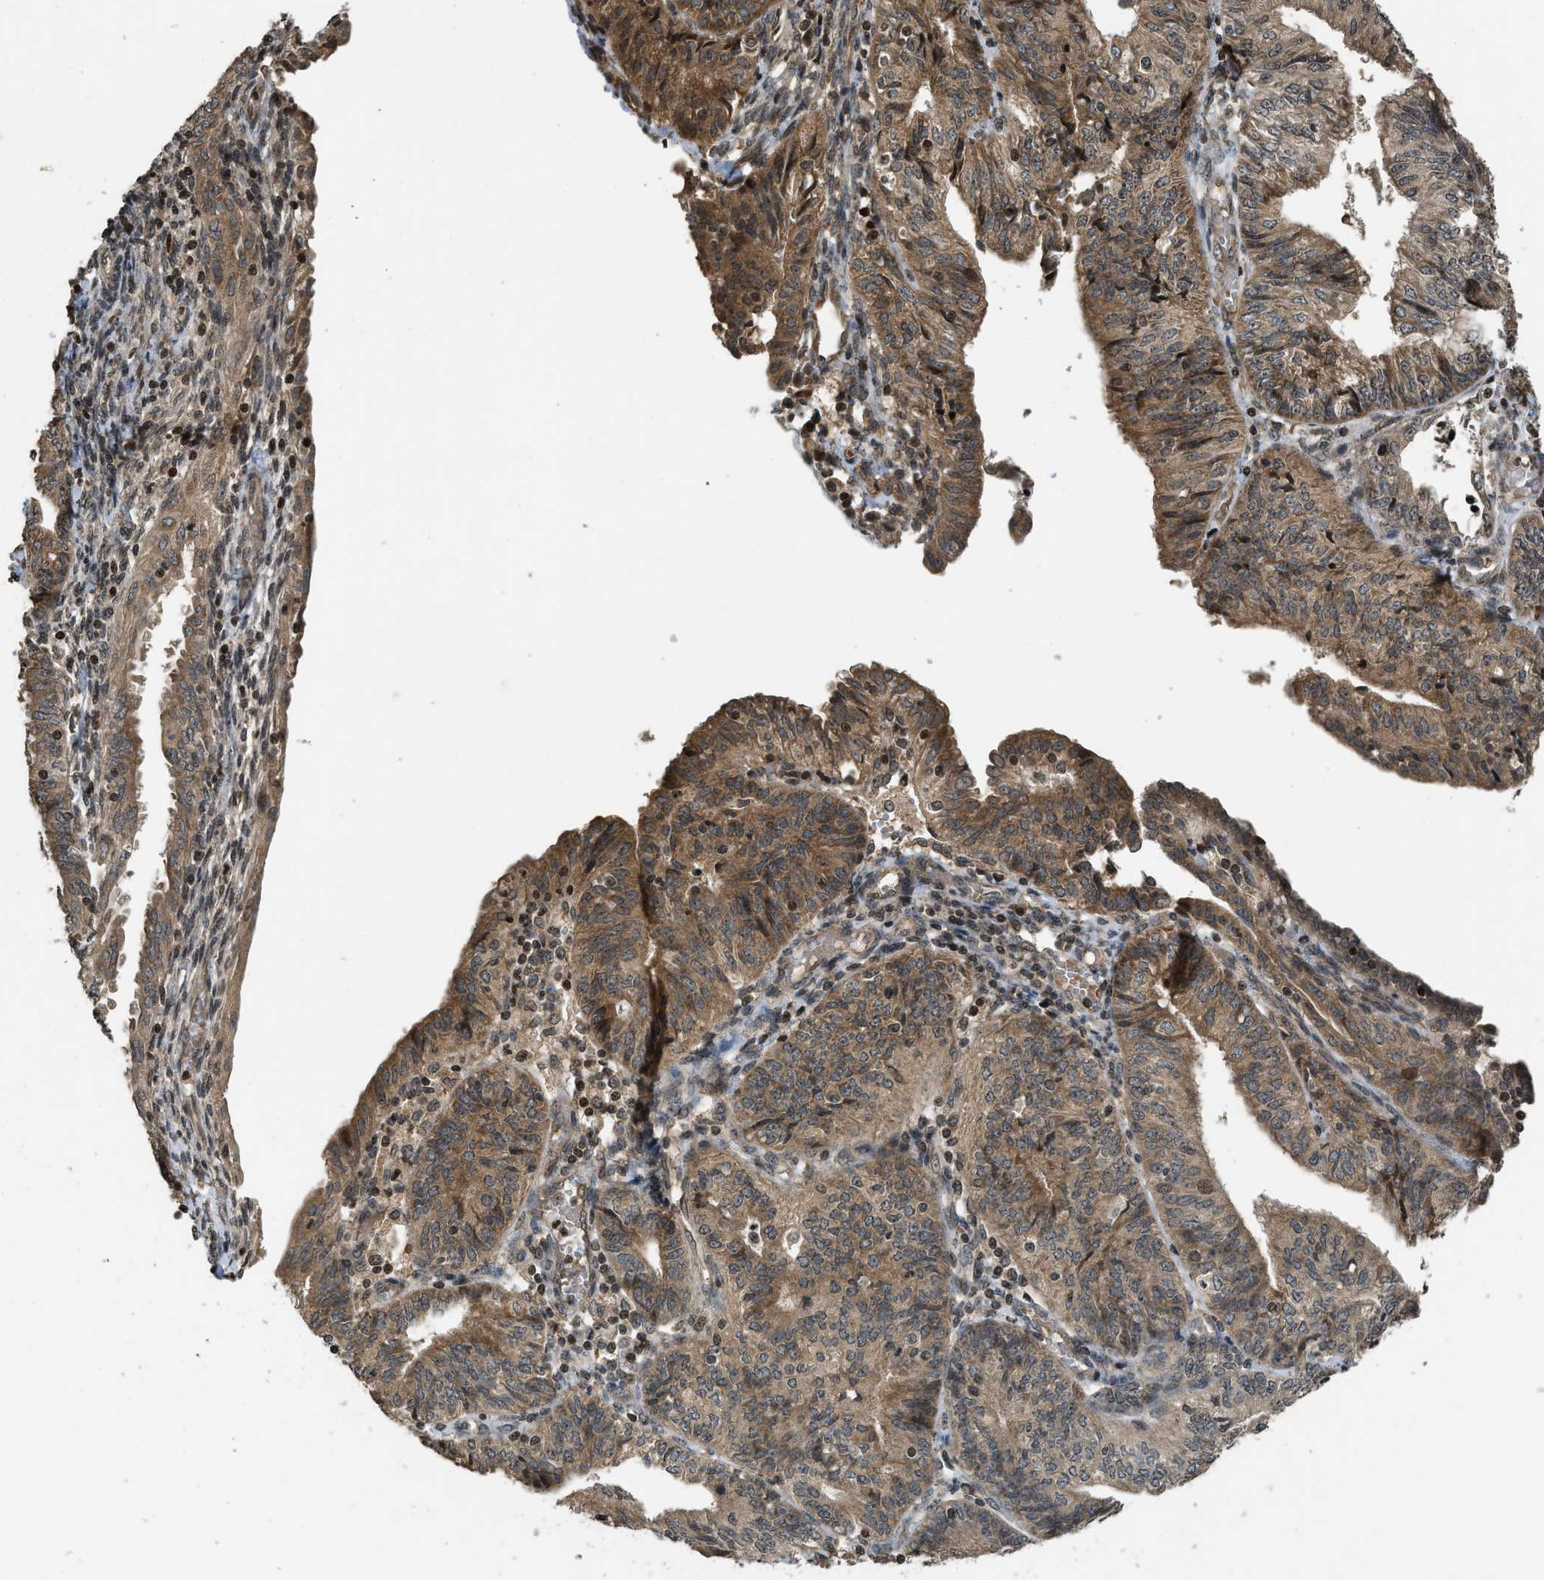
{"staining": {"intensity": "moderate", "quantity": ">75%", "location": "cytoplasmic/membranous"}, "tissue": "endometrial cancer", "cell_type": "Tumor cells", "image_type": "cancer", "snomed": [{"axis": "morphology", "description": "Adenocarcinoma, NOS"}, {"axis": "topography", "description": "Endometrium"}], "caption": "Endometrial adenocarcinoma stained with a protein marker exhibits moderate staining in tumor cells.", "gene": "SIAH1", "patient": {"sex": "female", "age": 58}}